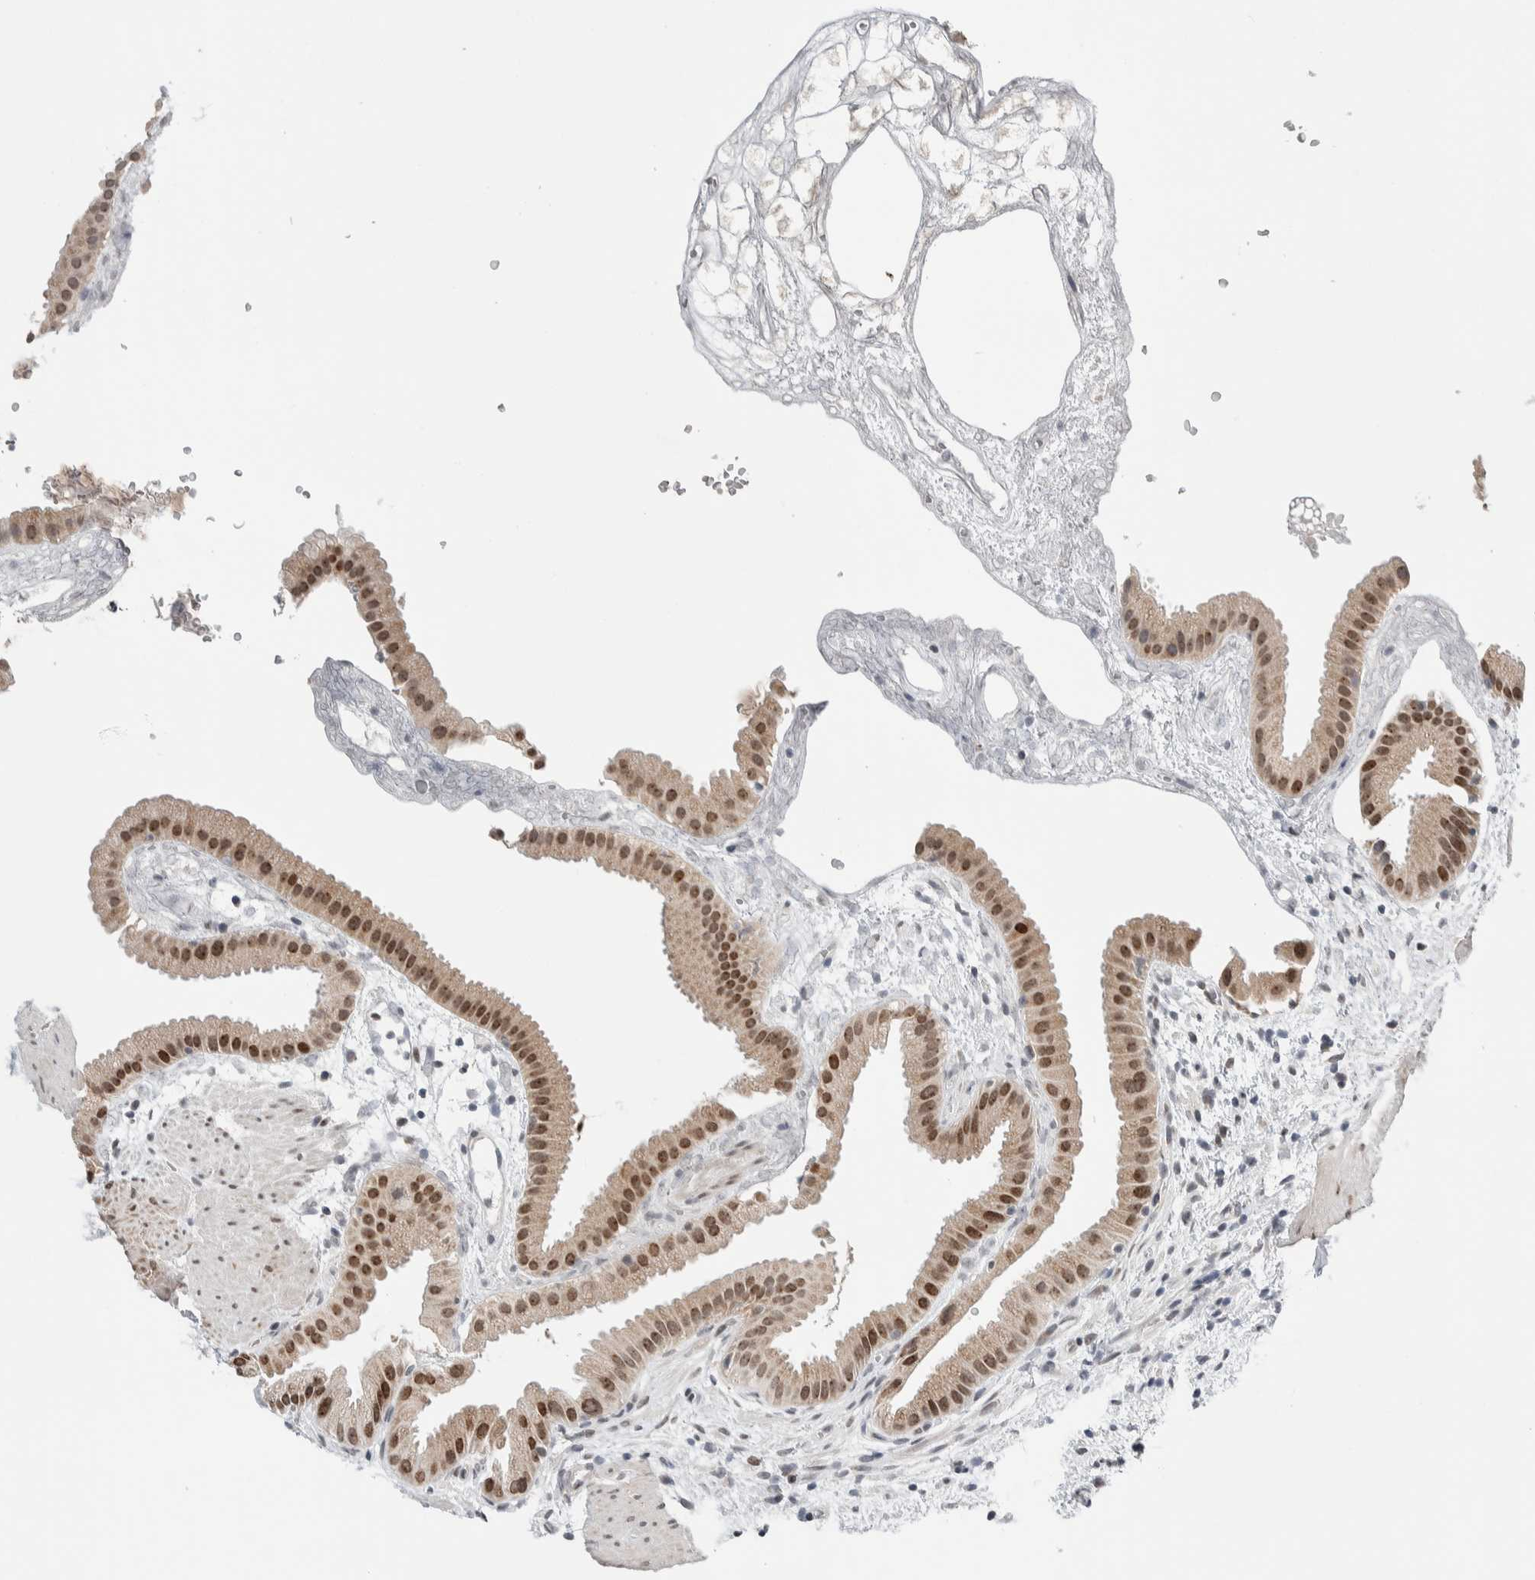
{"staining": {"intensity": "moderate", "quantity": ">75%", "location": "cytoplasmic/membranous,nuclear"}, "tissue": "gallbladder", "cell_type": "Glandular cells", "image_type": "normal", "snomed": [{"axis": "morphology", "description": "Normal tissue, NOS"}, {"axis": "topography", "description": "Gallbladder"}], "caption": "Glandular cells show moderate cytoplasmic/membranous,nuclear positivity in about >75% of cells in benign gallbladder.", "gene": "NEUROD1", "patient": {"sex": "female", "age": 64}}